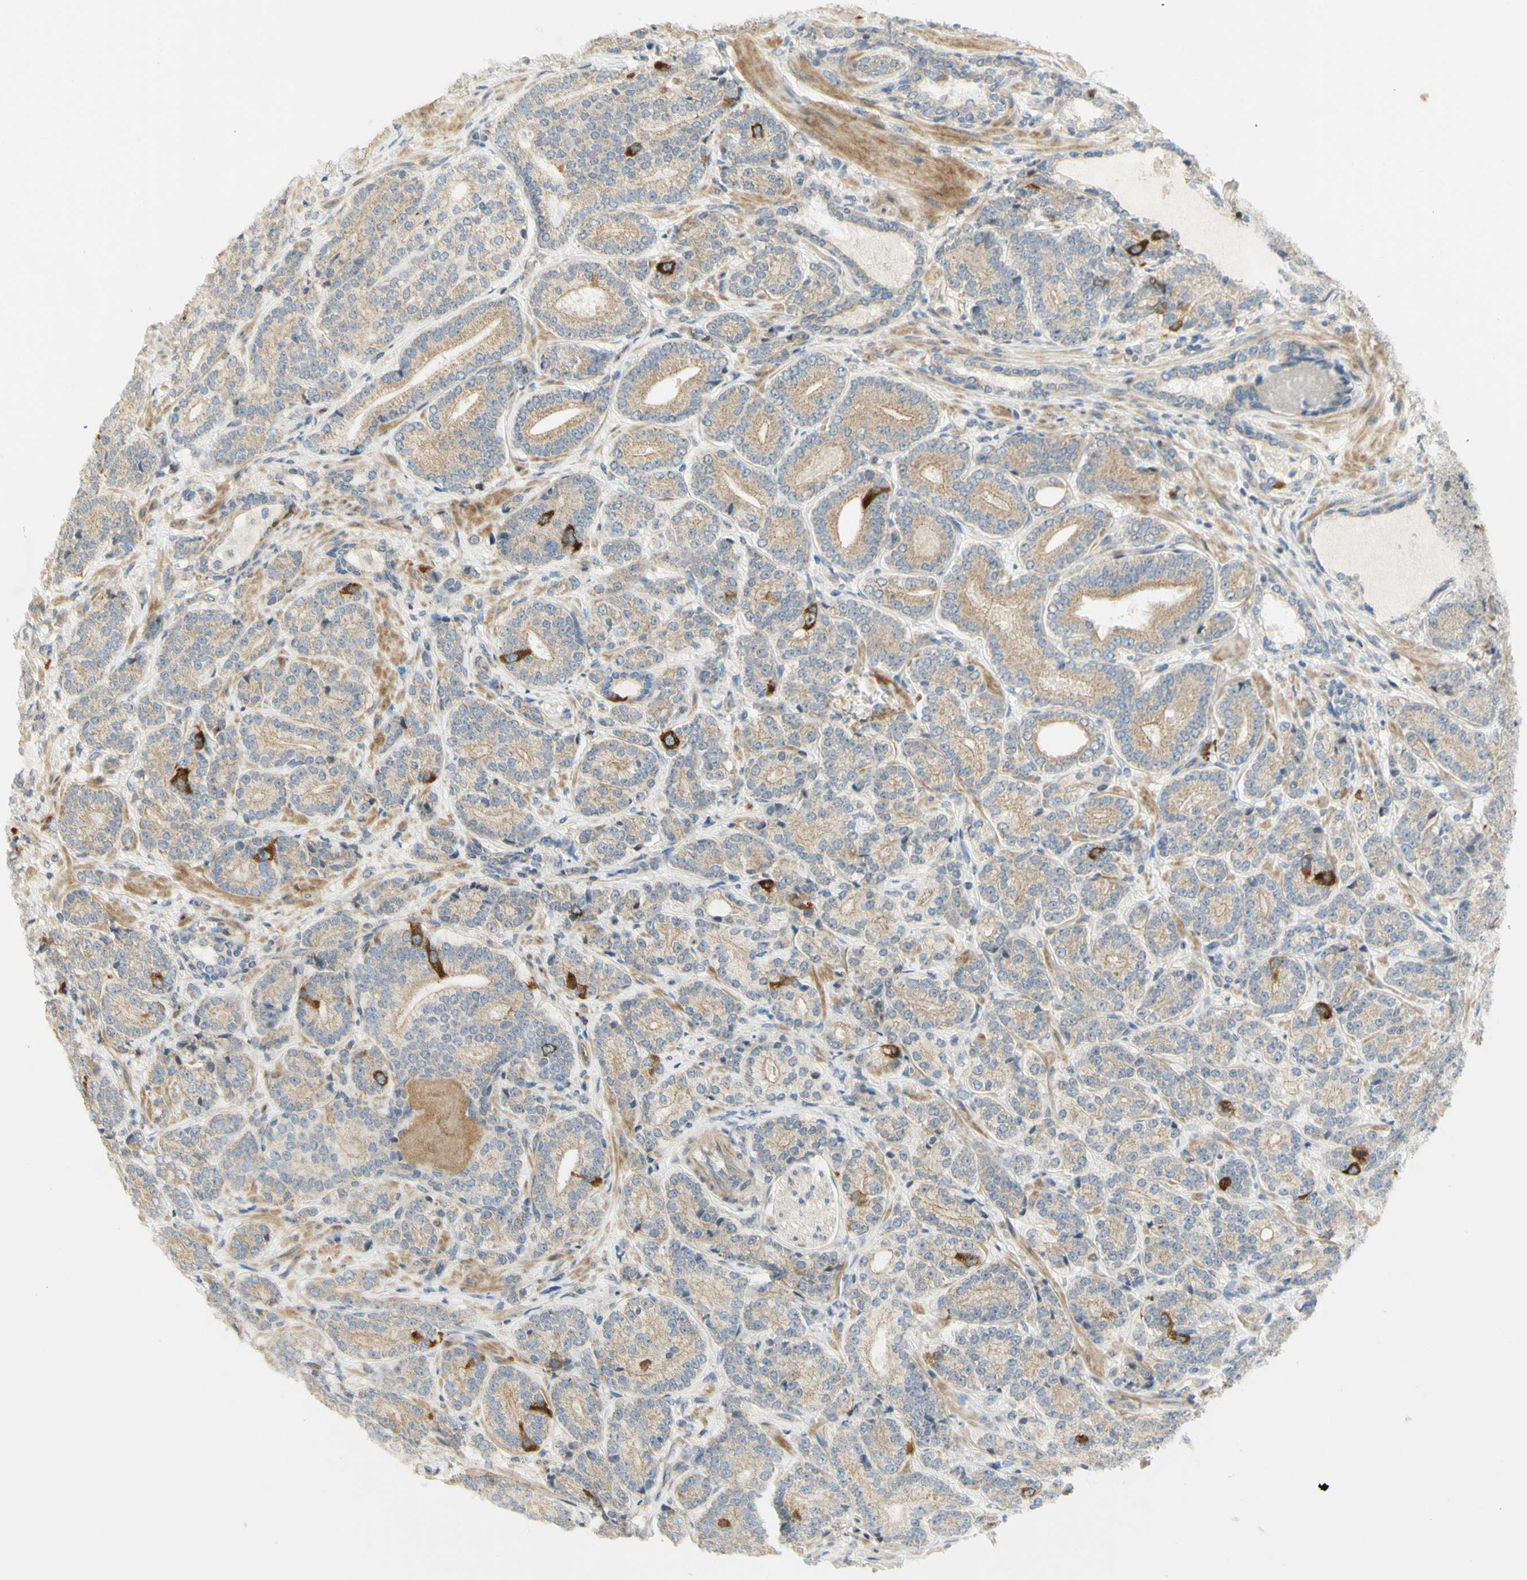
{"staining": {"intensity": "moderate", "quantity": ">75%", "location": "cytoplasmic/membranous"}, "tissue": "prostate cancer", "cell_type": "Tumor cells", "image_type": "cancer", "snomed": [{"axis": "morphology", "description": "Adenocarcinoma, High grade"}, {"axis": "topography", "description": "Prostate"}], "caption": "The histopathology image displays a brown stain indicating the presence of a protein in the cytoplasmic/membranous of tumor cells in prostate cancer (adenocarcinoma (high-grade)). (DAB (3,3'-diaminobenzidine) IHC, brown staining for protein, blue staining for nuclei).", "gene": "KIF11", "patient": {"sex": "male", "age": 61}}